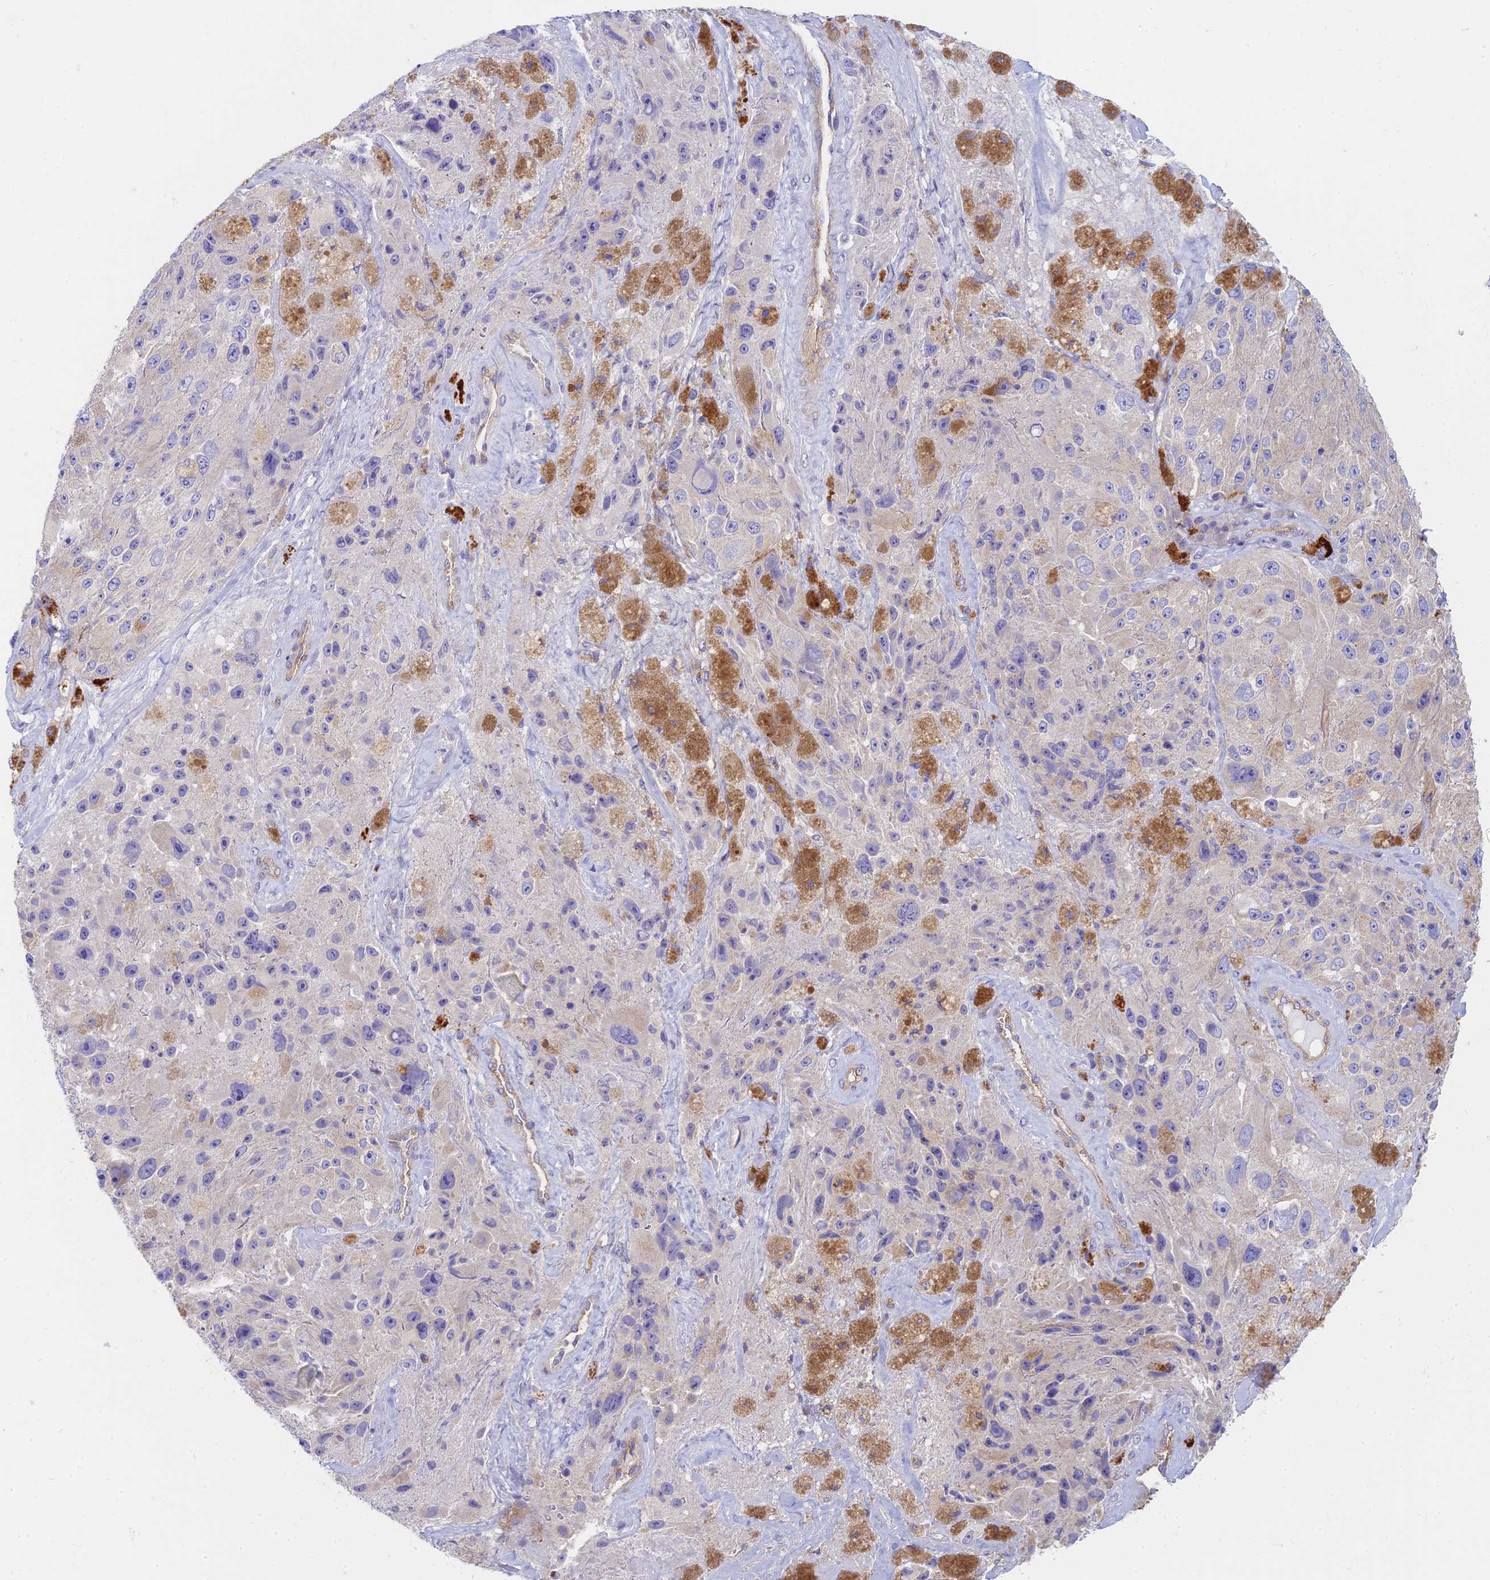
{"staining": {"intensity": "negative", "quantity": "none", "location": "none"}, "tissue": "melanoma", "cell_type": "Tumor cells", "image_type": "cancer", "snomed": [{"axis": "morphology", "description": "Malignant melanoma, Metastatic site"}, {"axis": "topography", "description": "Lymph node"}], "caption": "A micrograph of melanoma stained for a protein demonstrates no brown staining in tumor cells.", "gene": "STRN4", "patient": {"sex": "male", "age": 62}}